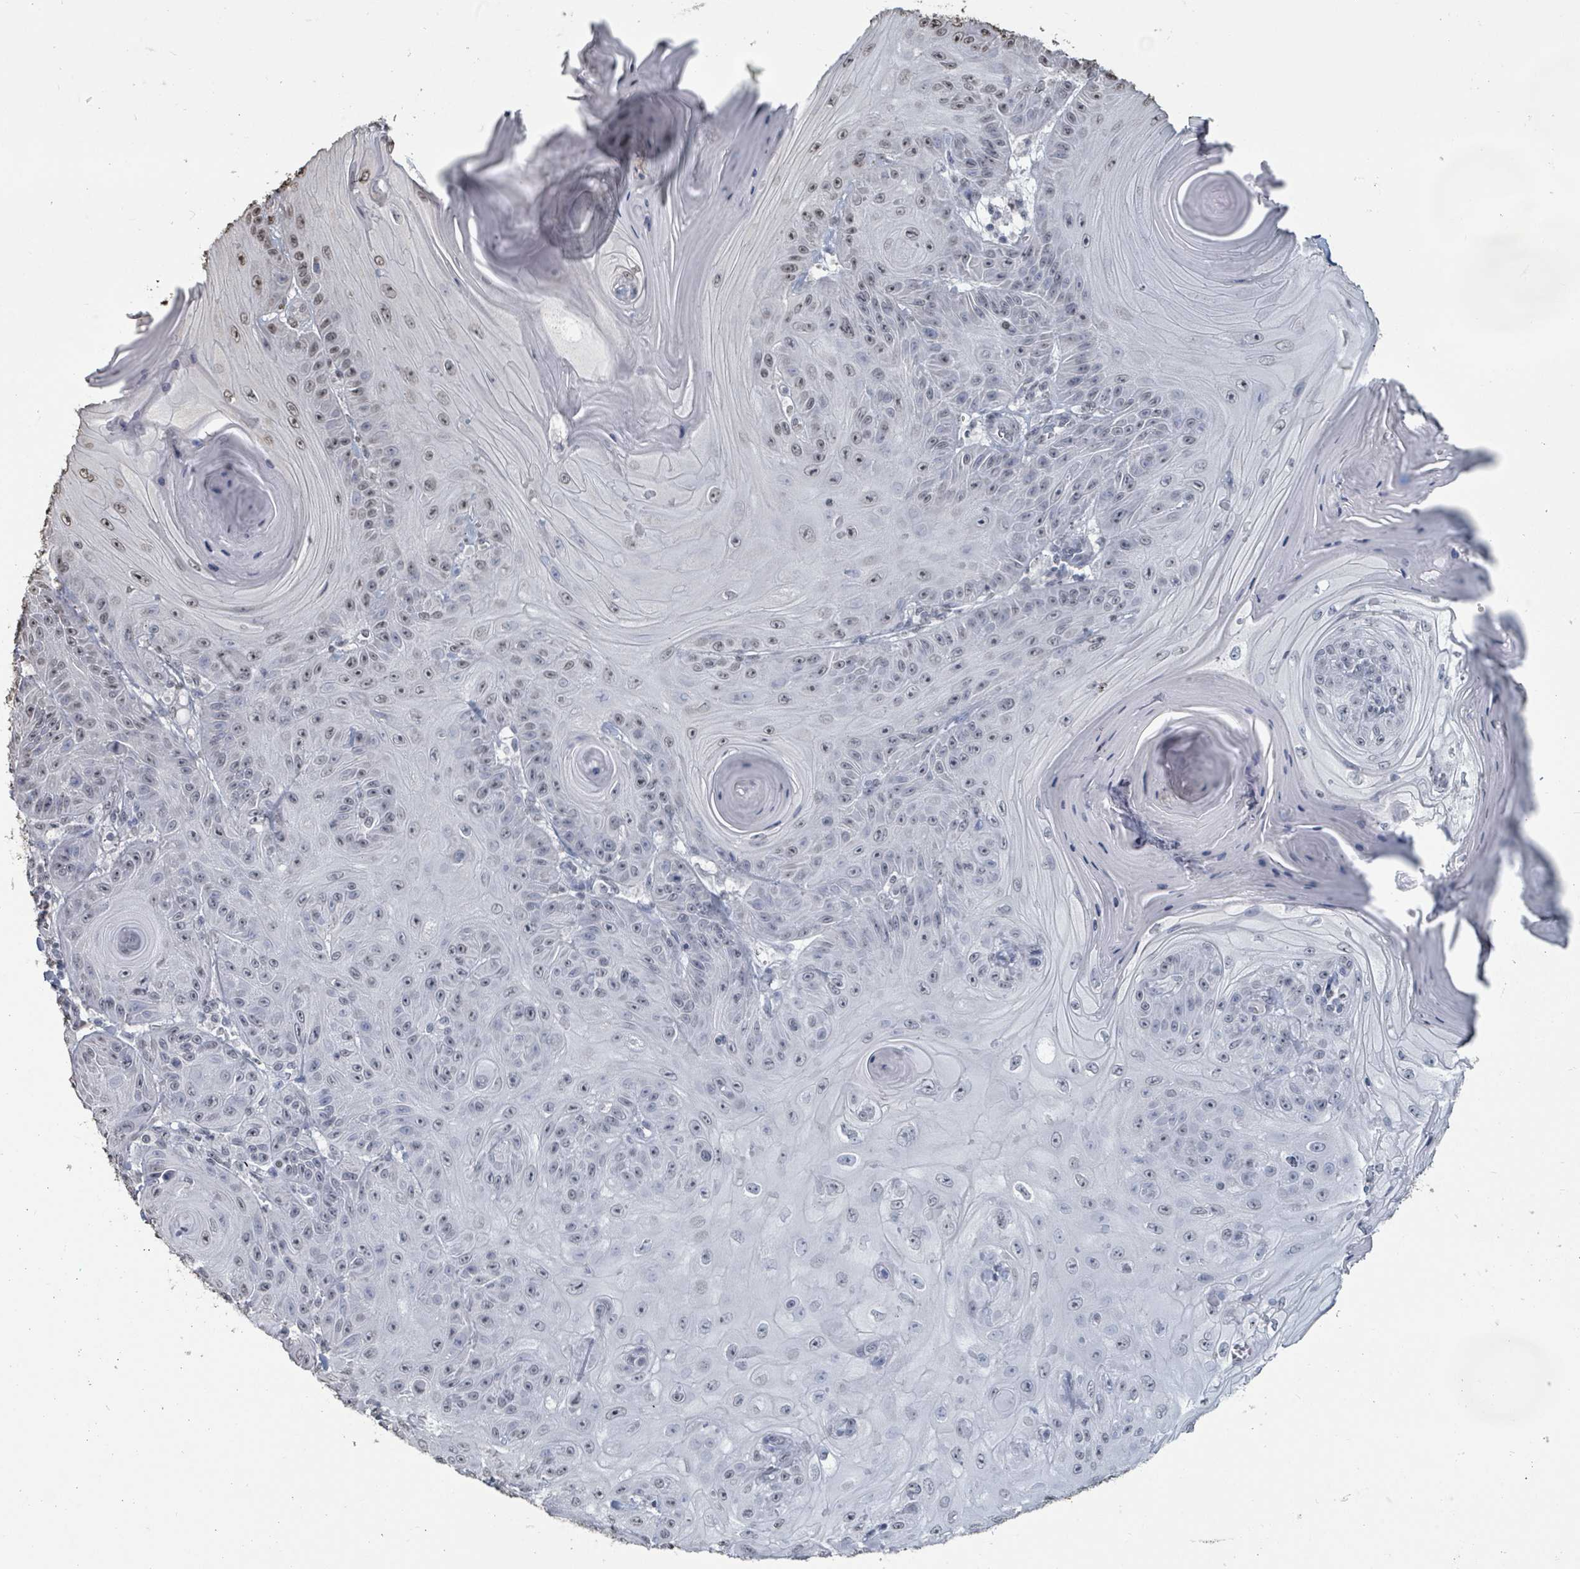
{"staining": {"intensity": "weak", "quantity": "<25%", "location": "nuclear"}, "tissue": "skin cancer", "cell_type": "Tumor cells", "image_type": "cancer", "snomed": [{"axis": "morphology", "description": "Squamous cell carcinoma, NOS"}, {"axis": "topography", "description": "Skin"}], "caption": "This is a image of IHC staining of skin cancer, which shows no positivity in tumor cells.", "gene": "MRPS12", "patient": {"sex": "female", "age": 78}}